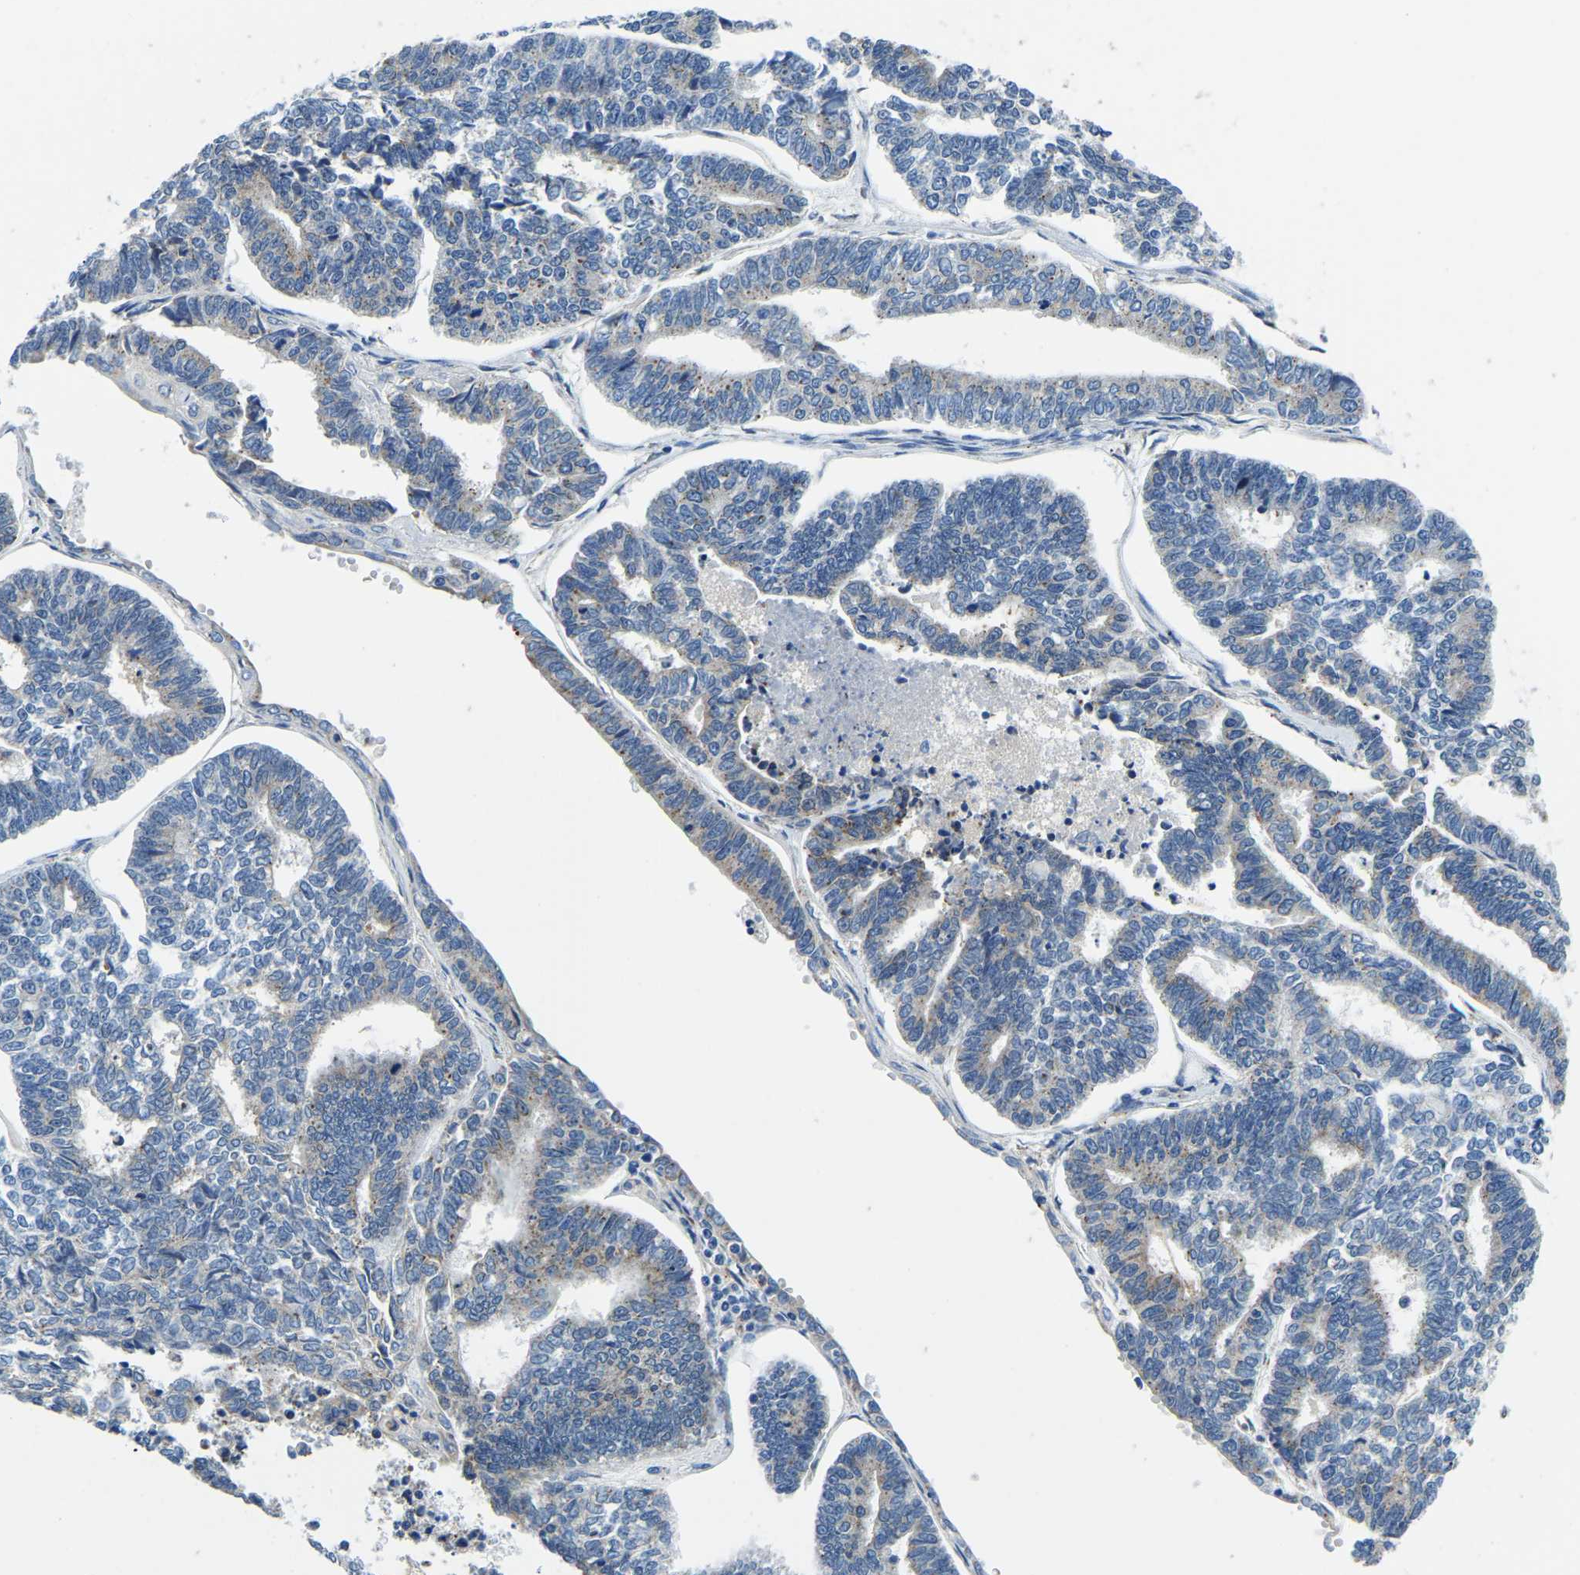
{"staining": {"intensity": "negative", "quantity": "none", "location": "none"}, "tissue": "endometrial cancer", "cell_type": "Tumor cells", "image_type": "cancer", "snomed": [{"axis": "morphology", "description": "Adenocarcinoma, NOS"}, {"axis": "topography", "description": "Endometrium"}], "caption": "Tumor cells show no significant protein staining in endometrial cancer (adenocarcinoma). Brightfield microscopy of IHC stained with DAB (brown) and hematoxylin (blue), captured at high magnification.", "gene": "LIAS", "patient": {"sex": "female", "age": 70}}